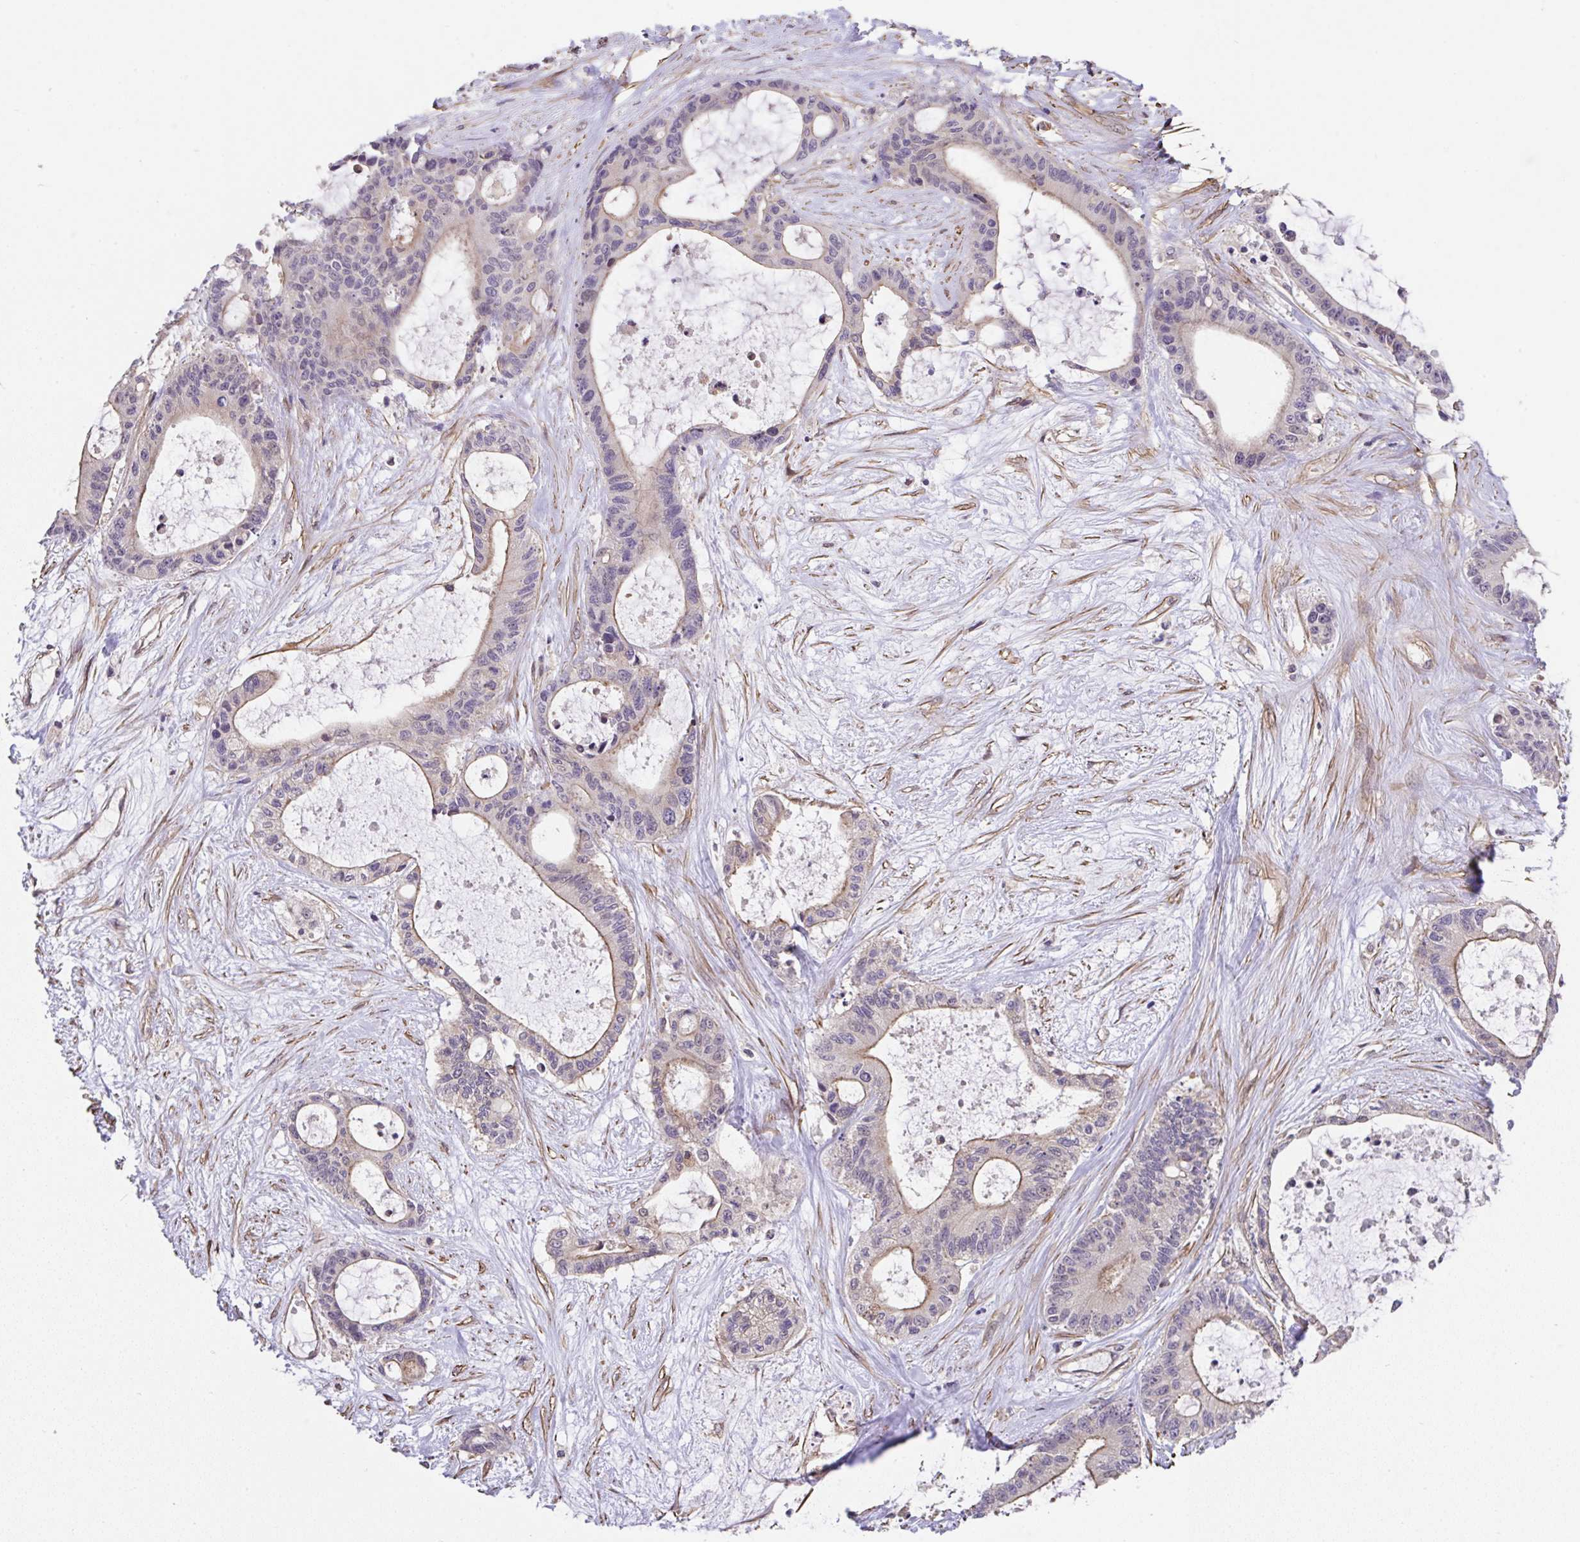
{"staining": {"intensity": "moderate", "quantity": "<25%", "location": "cytoplasmic/membranous"}, "tissue": "liver cancer", "cell_type": "Tumor cells", "image_type": "cancer", "snomed": [{"axis": "morphology", "description": "Normal tissue, NOS"}, {"axis": "morphology", "description": "Cholangiocarcinoma"}, {"axis": "topography", "description": "Liver"}, {"axis": "topography", "description": "Peripheral nerve tissue"}], "caption": "High-magnification brightfield microscopy of liver cancer stained with DAB (brown) and counterstained with hematoxylin (blue). tumor cells exhibit moderate cytoplasmic/membranous positivity is present in about<25% of cells.", "gene": "ZNF696", "patient": {"sex": "female", "age": 73}}